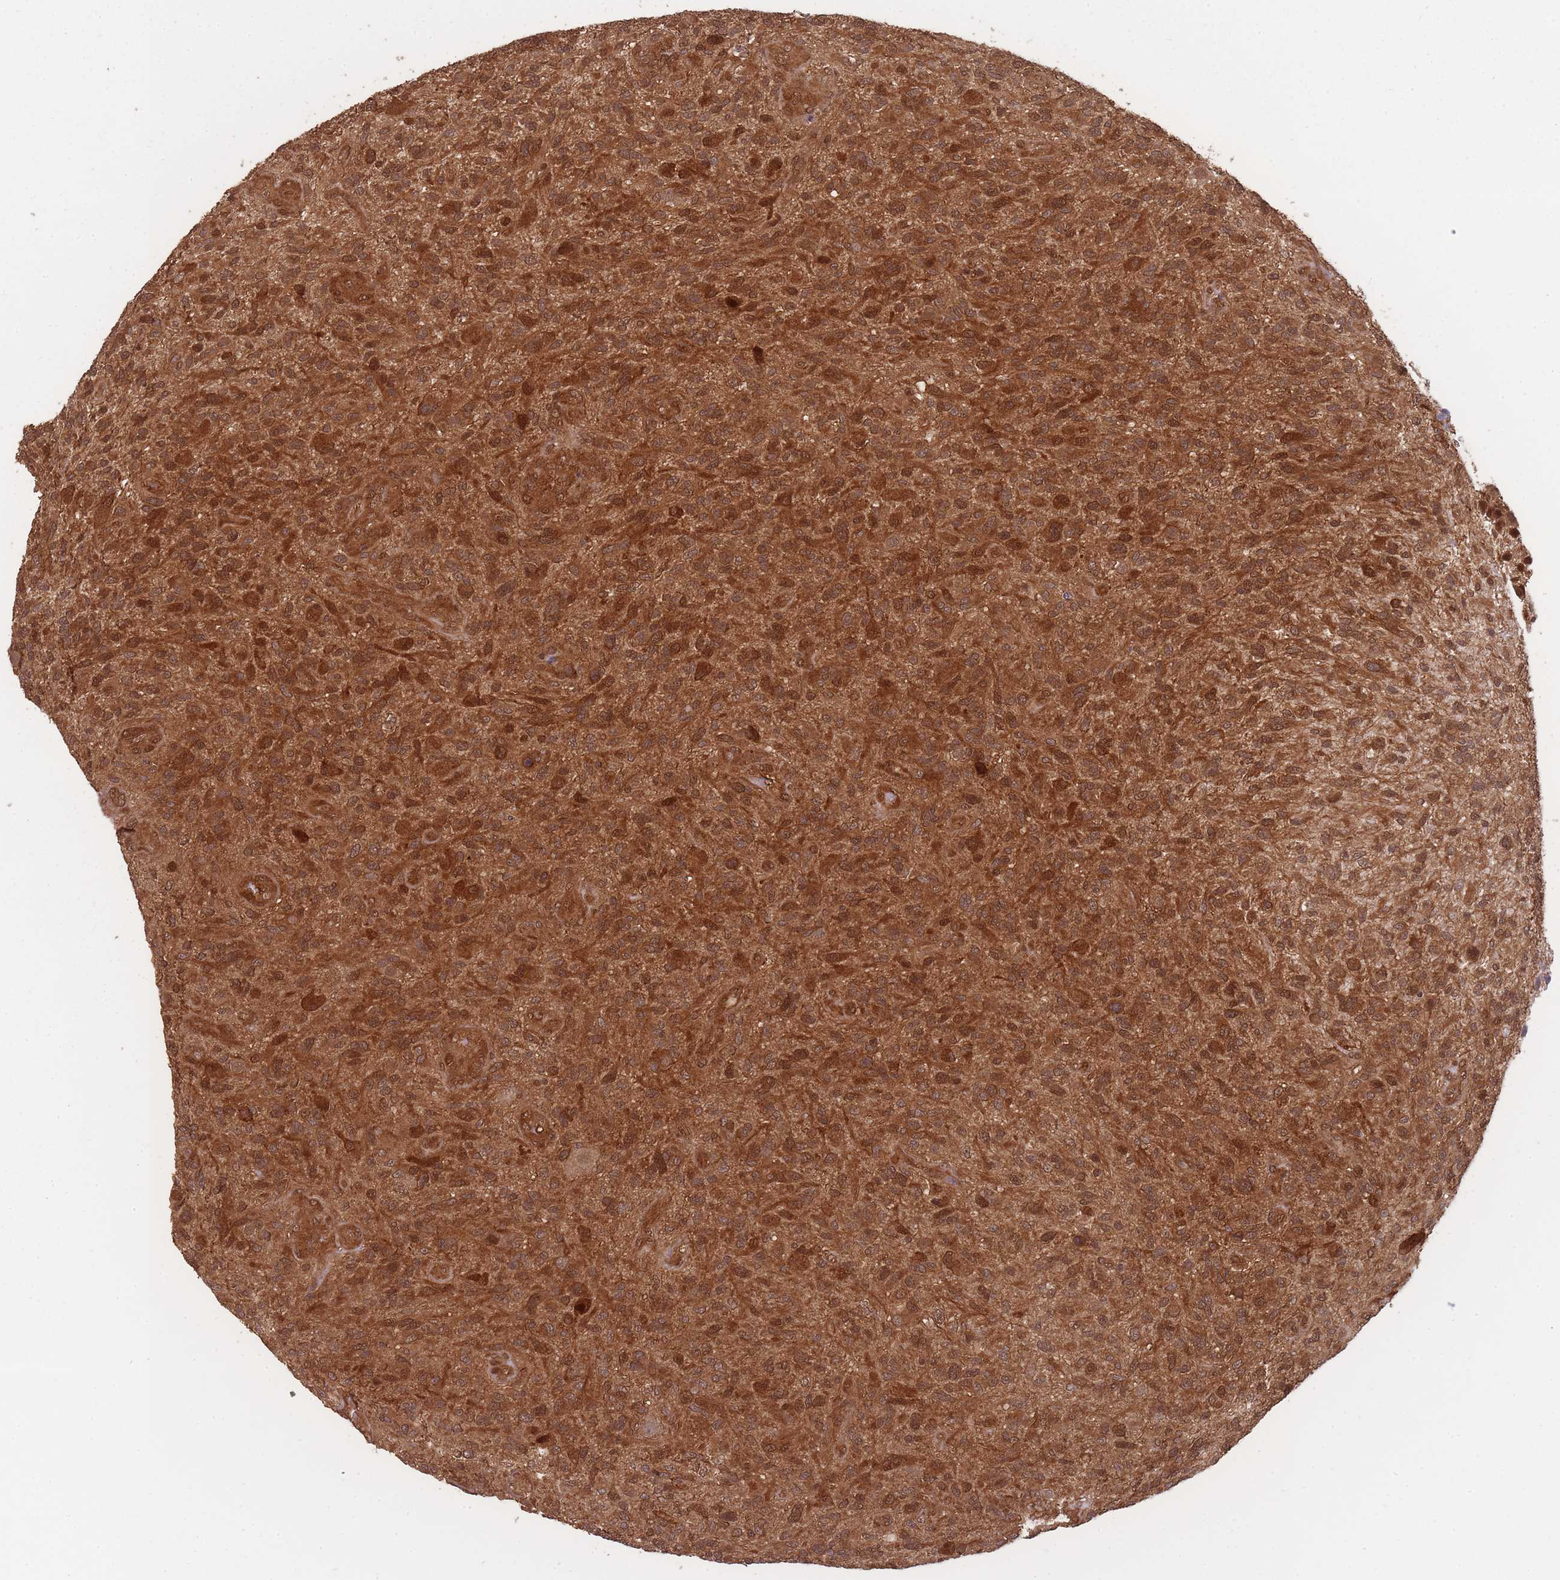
{"staining": {"intensity": "strong", "quantity": ">75%", "location": "cytoplasmic/membranous"}, "tissue": "glioma", "cell_type": "Tumor cells", "image_type": "cancer", "snomed": [{"axis": "morphology", "description": "Glioma, malignant, High grade"}, {"axis": "topography", "description": "Brain"}], "caption": "Immunohistochemical staining of human glioma reveals high levels of strong cytoplasmic/membranous expression in about >75% of tumor cells.", "gene": "PPP6R3", "patient": {"sex": "male", "age": 47}}